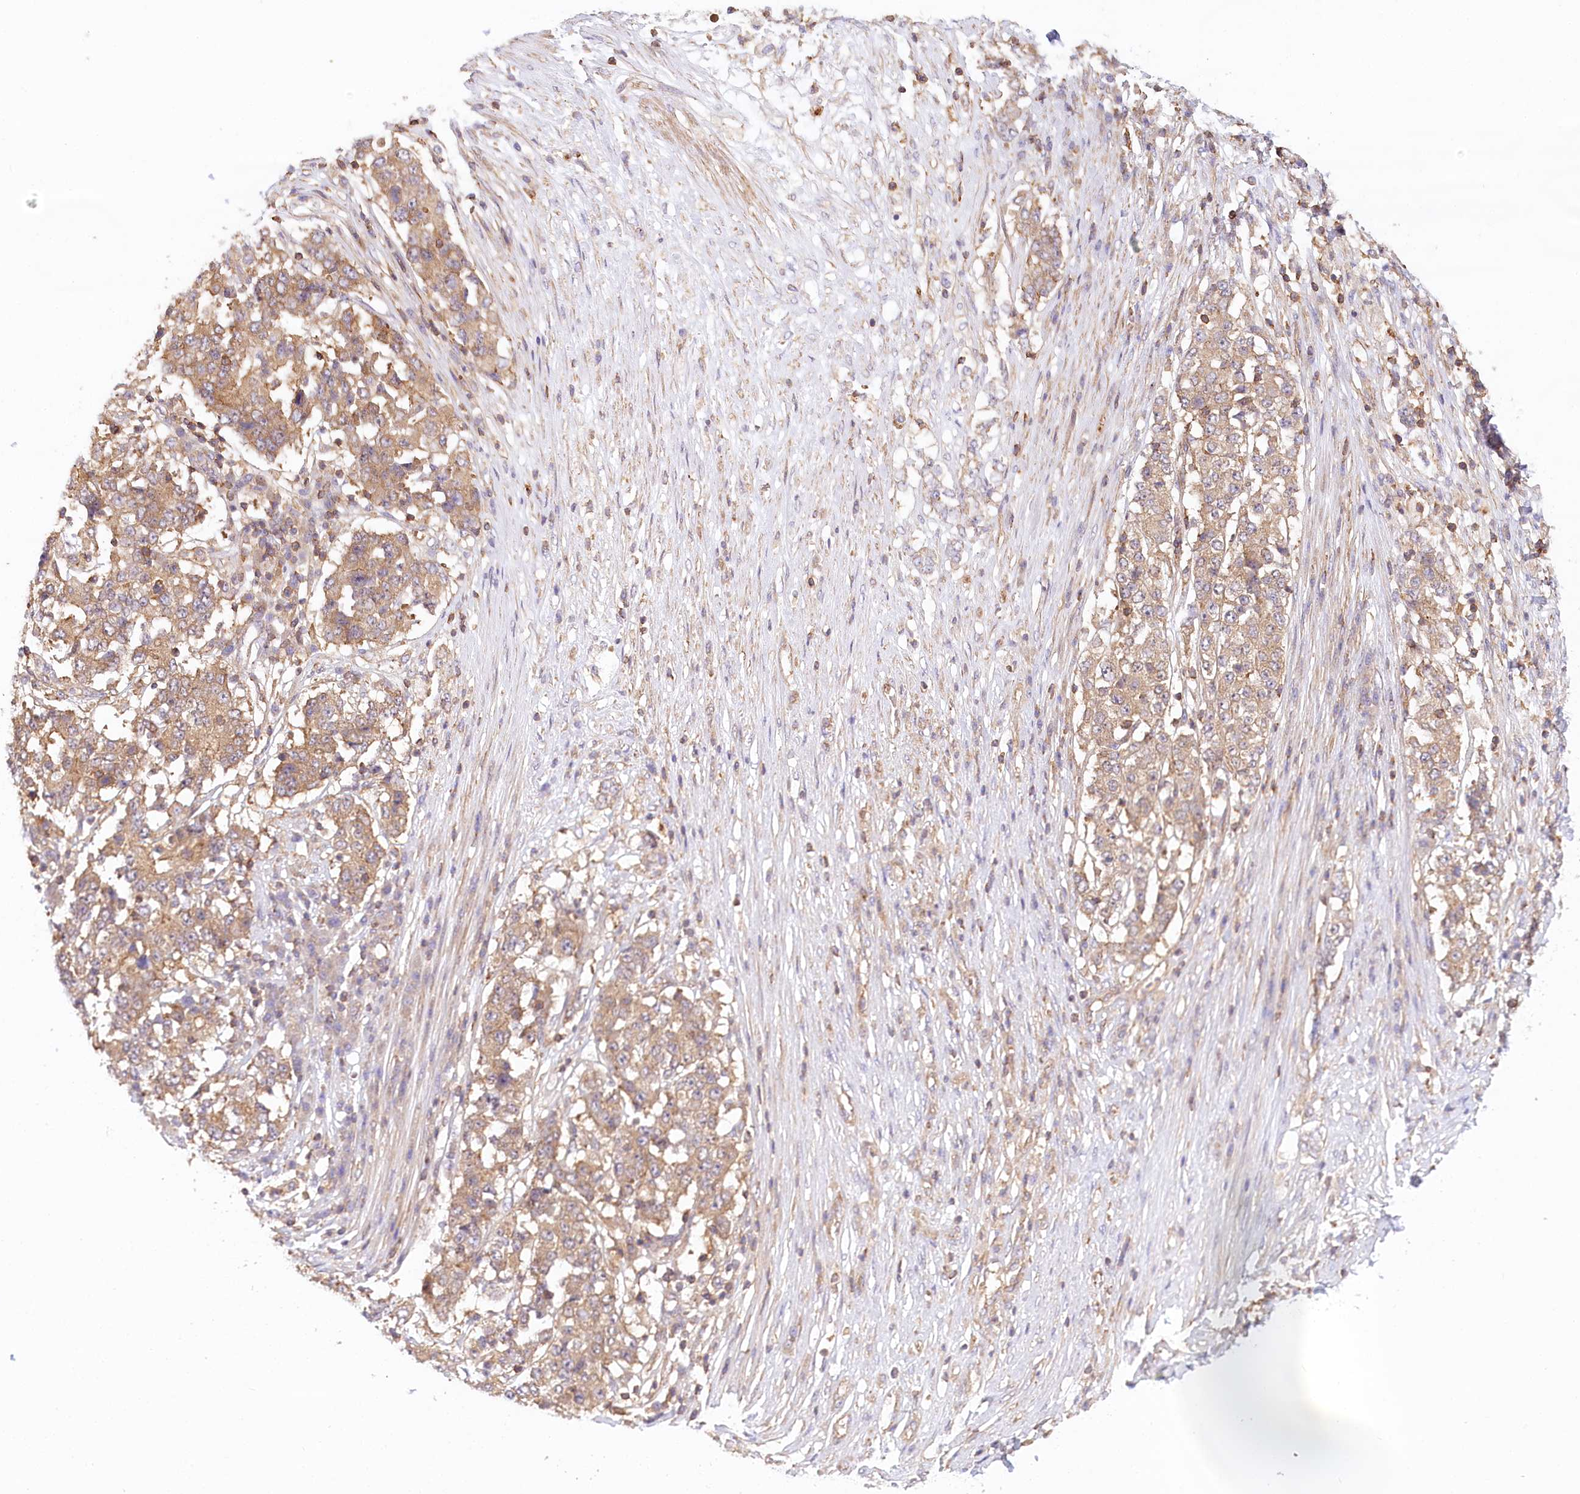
{"staining": {"intensity": "moderate", "quantity": ">75%", "location": "cytoplasmic/membranous"}, "tissue": "stomach cancer", "cell_type": "Tumor cells", "image_type": "cancer", "snomed": [{"axis": "morphology", "description": "Adenocarcinoma, NOS"}, {"axis": "topography", "description": "Stomach"}], "caption": "Tumor cells exhibit moderate cytoplasmic/membranous positivity in approximately >75% of cells in adenocarcinoma (stomach). (IHC, brightfield microscopy, high magnification).", "gene": "UMPS", "patient": {"sex": "male", "age": 59}}